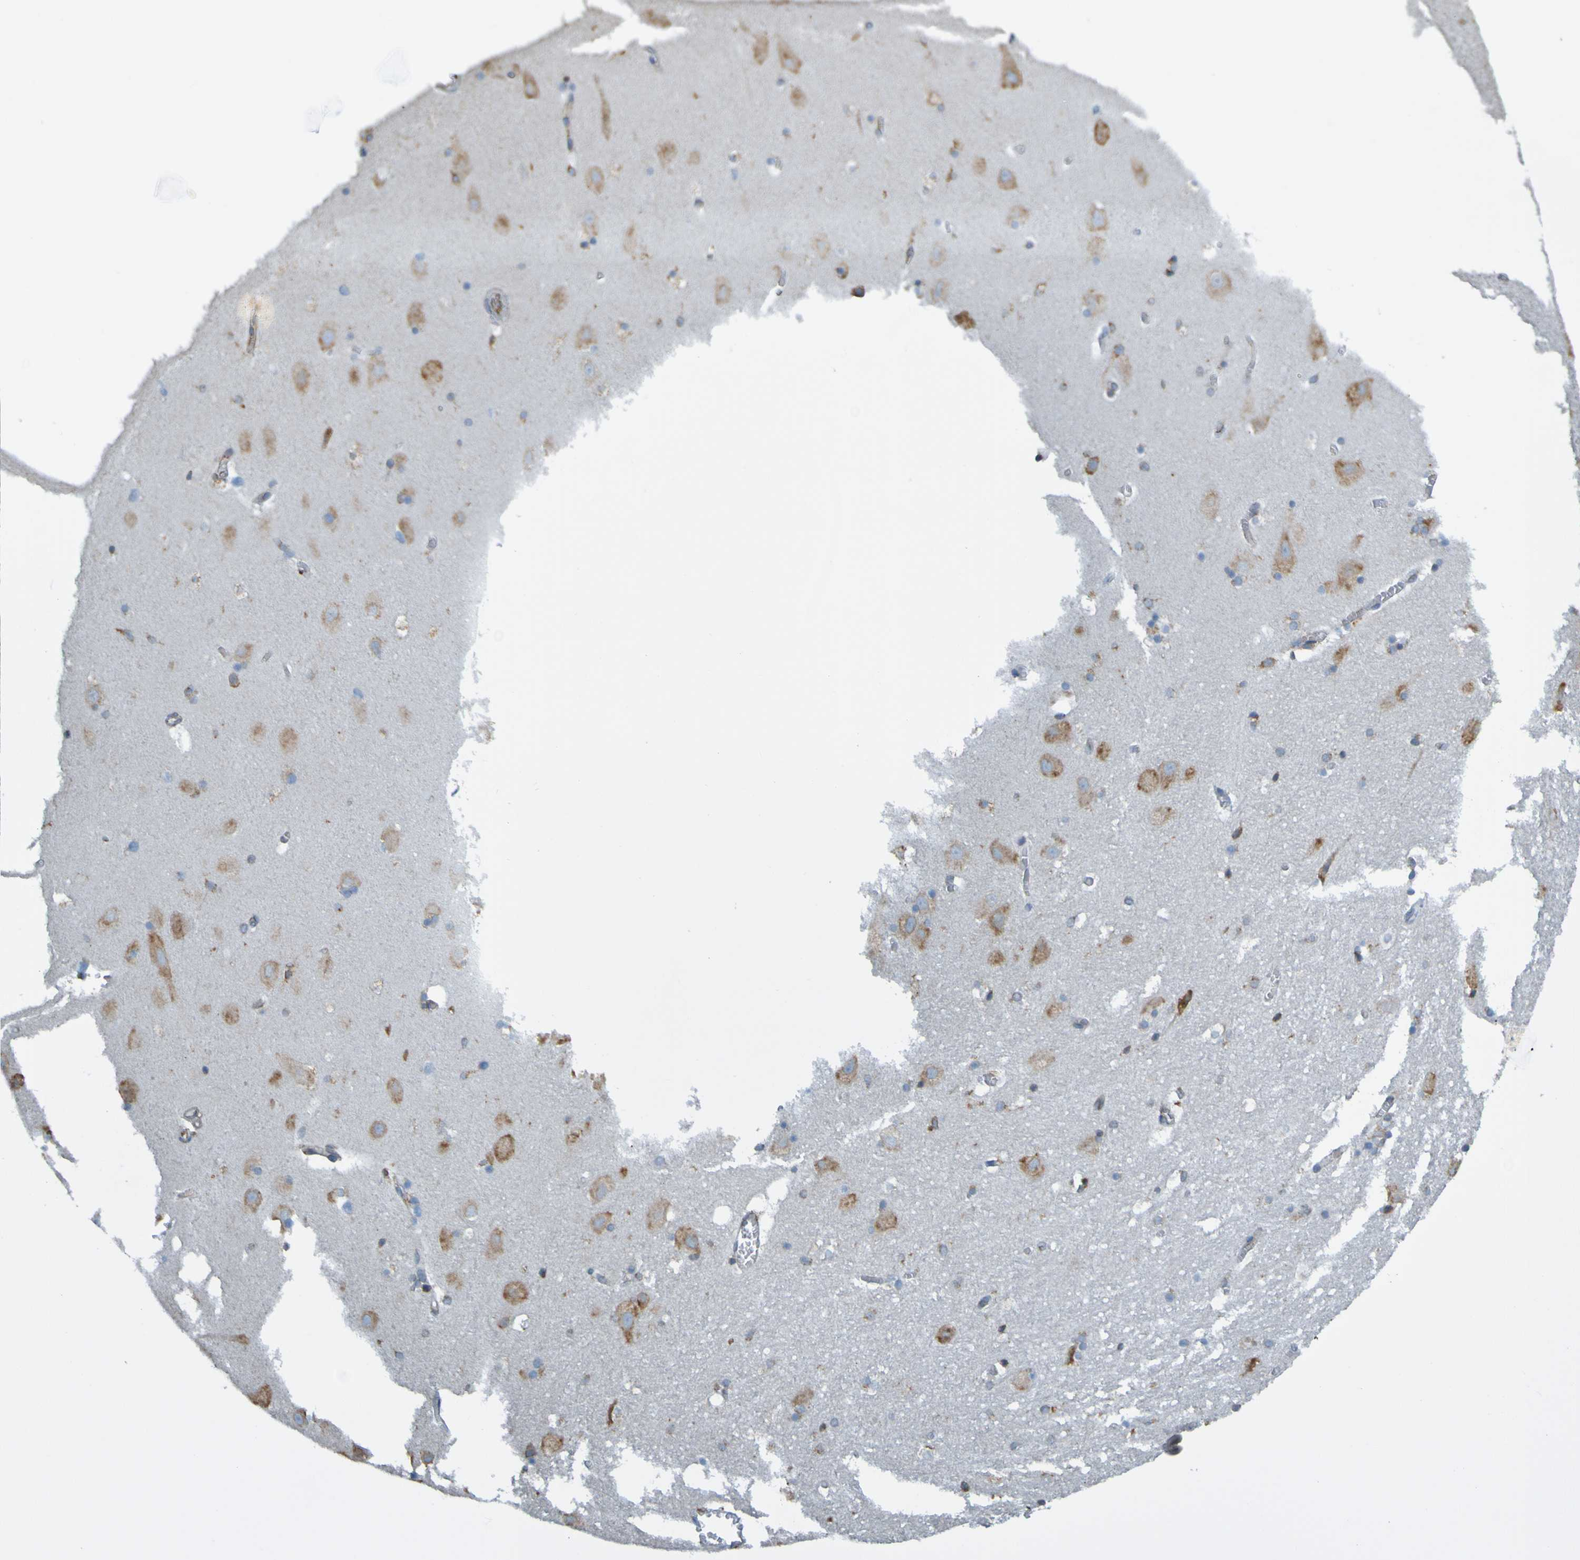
{"staining": {"intensity": "negative", "quantity": "none", "location": "none"}, "tissue": "hippocampus", "cell_type": "Glial cells", "image_type": "normal", "snomed": [{"axis": "morphology", "description": "Normal tissue, NOS"}, {"axis": "topography", "description": "Hippocampus"}], "caption": "Photomicrograph shows no protein staining in glial cells of unremarkable hippocampus.", "gene": "SSR1", "patient": {"sex": "male", "age": 45}}